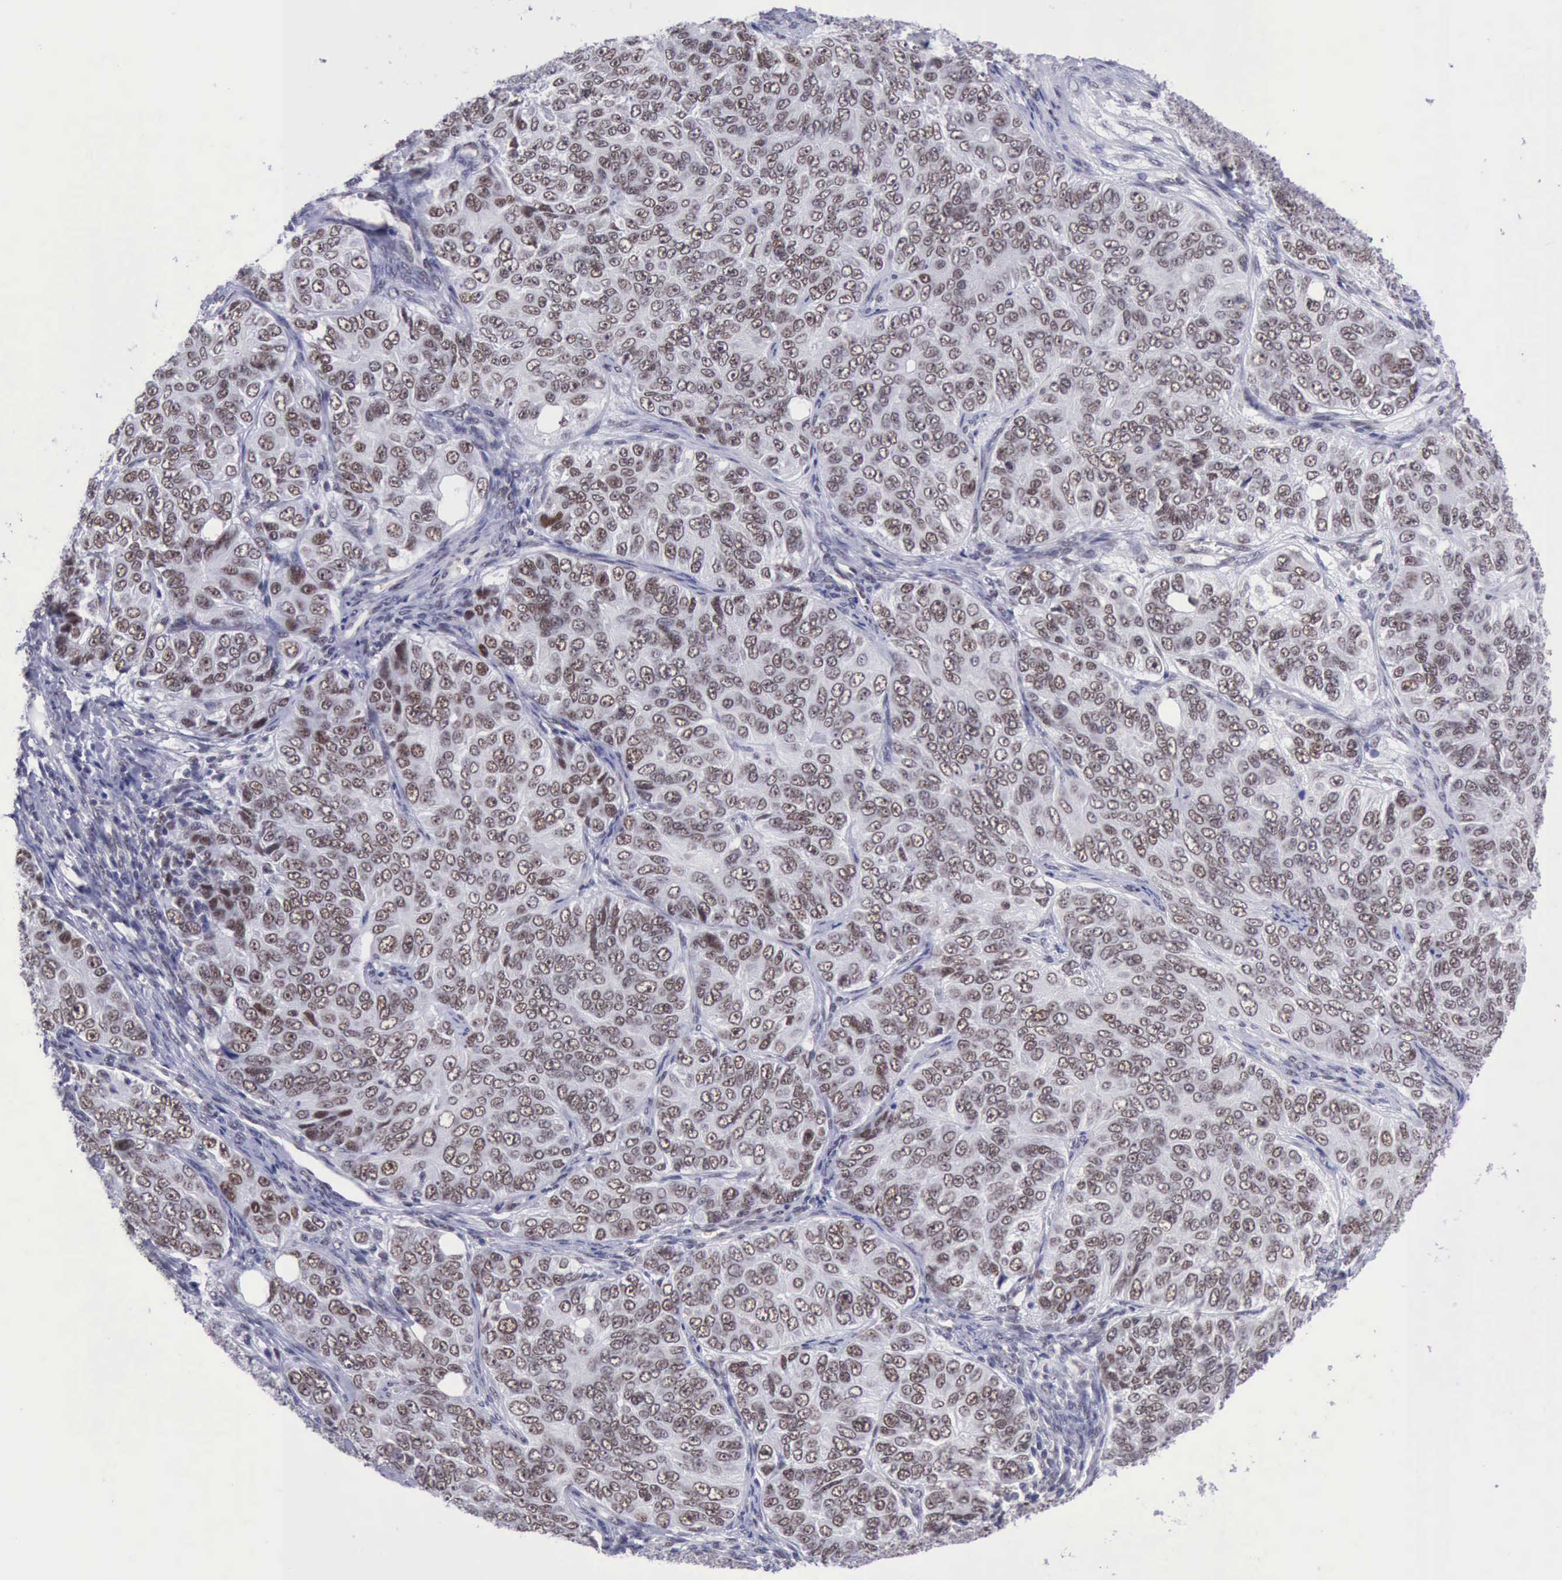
{"staining": {"intensity": "weak", "quantity": ">75%", "location": "nuclear"}, "tissue": "ovarian cancer", "cell_type": "Tumor cells", "image_type": "cancer", "snomed": [{"axis": "morphology", "description": "Carcinoma, endometroid"}, {"axis": "topography", "description": "Ovary"}], "caption": "Ovarian cancer (endometroid carcinoma) stained for a protein reveals weak nuclear positivity in tumor cells. Using DAB (brown) and hematoxylin (blue) stains, captured at high magnification using brightfield microscopy.", "gene": "ERCC4", "patient": {"sex": "female", "age": 51}}